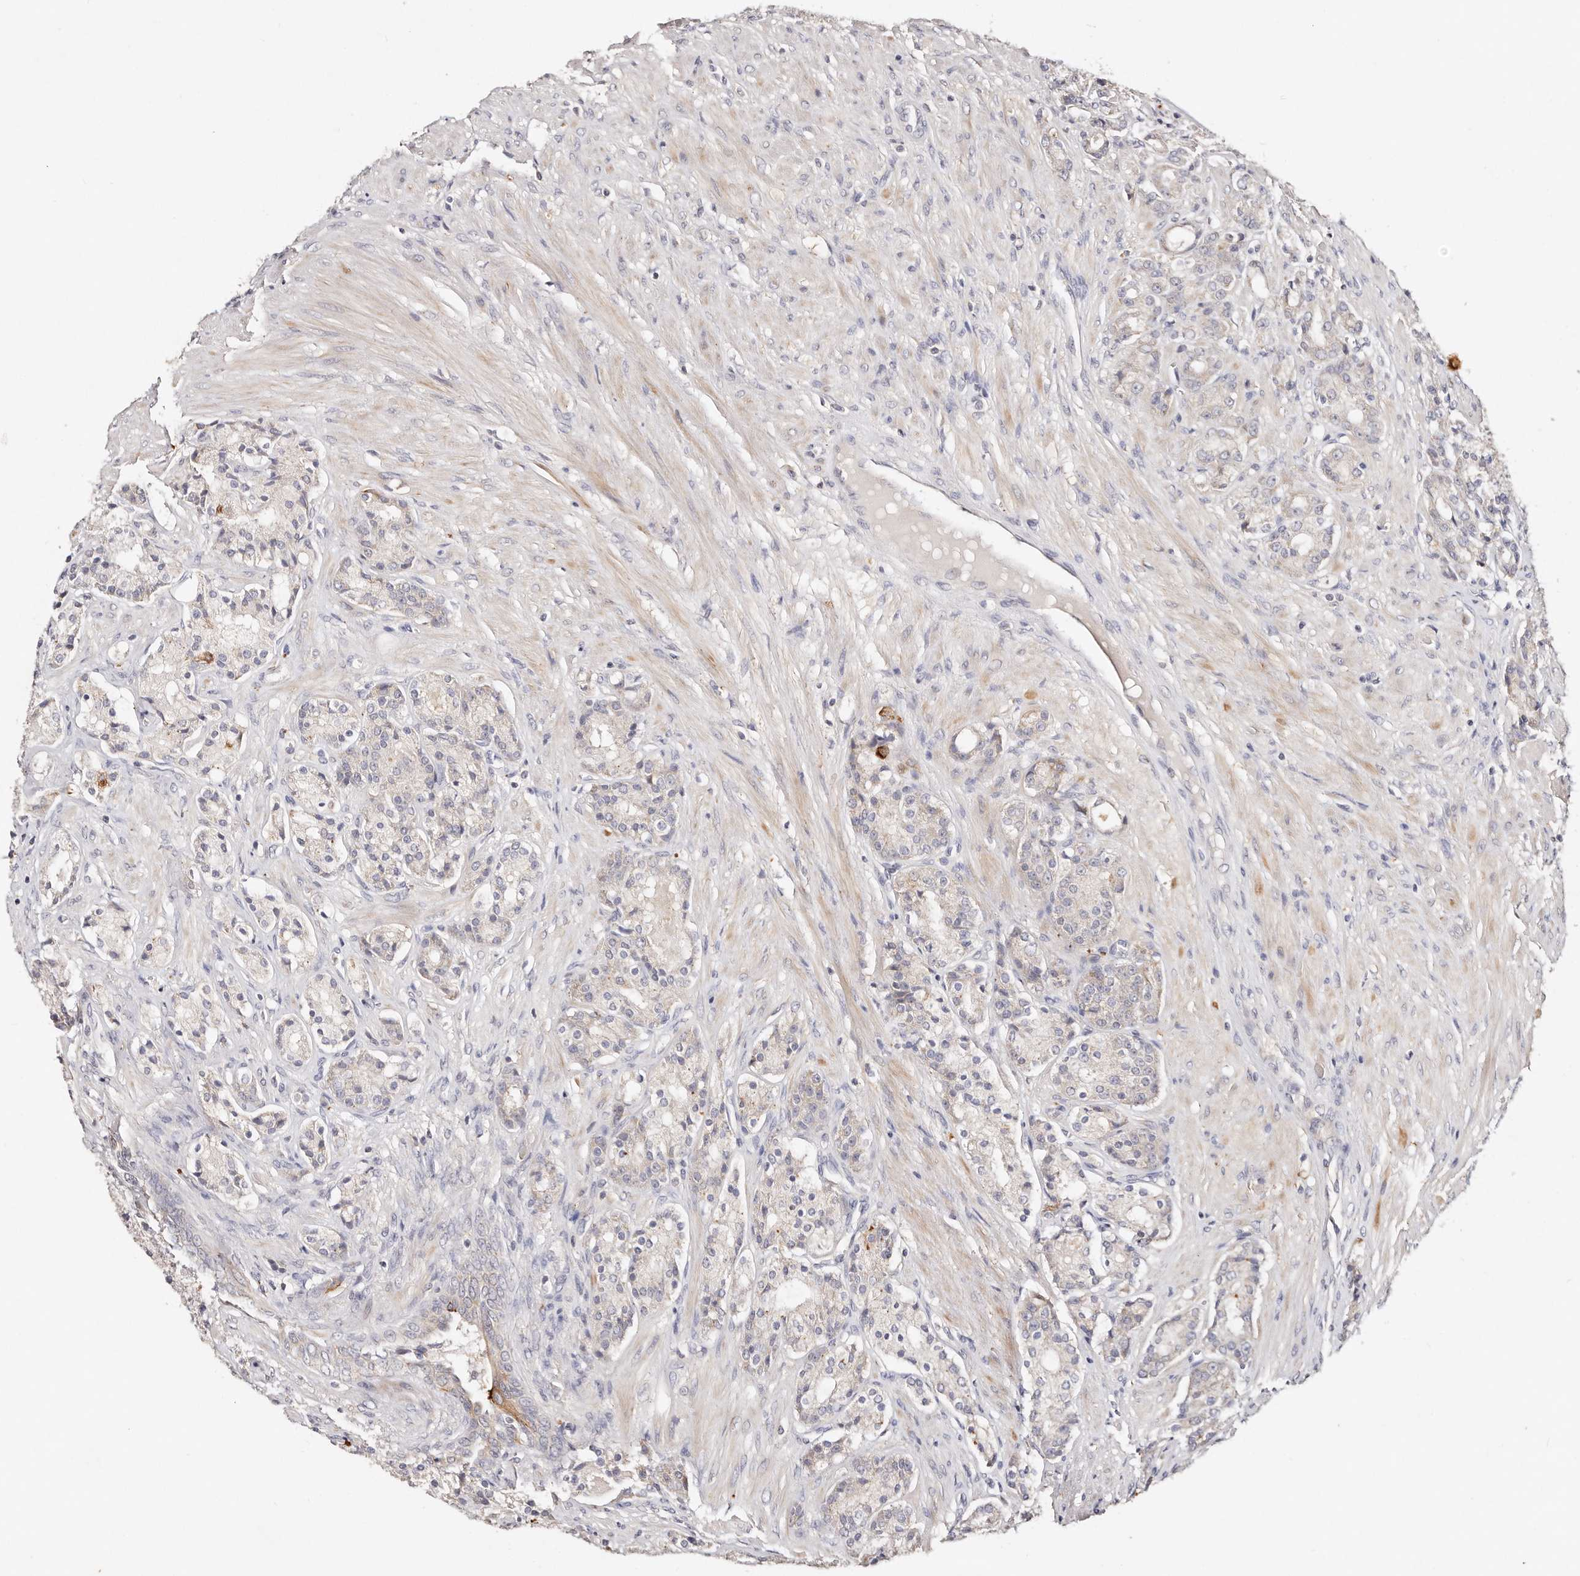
{"staining": {"intensity": "negative", "quantity": "none", "location": "none"}, "tissue": "prostate cancer", "cell_type": "Tumor cells", "image_type": "cancer", "snomed": [{"axis": "morphology", "description": "Adenocarcinoma, High grade"}, {"axis": "topography", "description": "Prostate"}], "caption": "Tumor cells are negative for brown protein staining in prostate cancer (adenocarcinoma (high-grade)). The staining is performed using DAB brown chromogen with nuclei counter-stained in using hematoxylin.", "gene": "VIPAS39", "patient": {"sex": "male", "age": 60}}